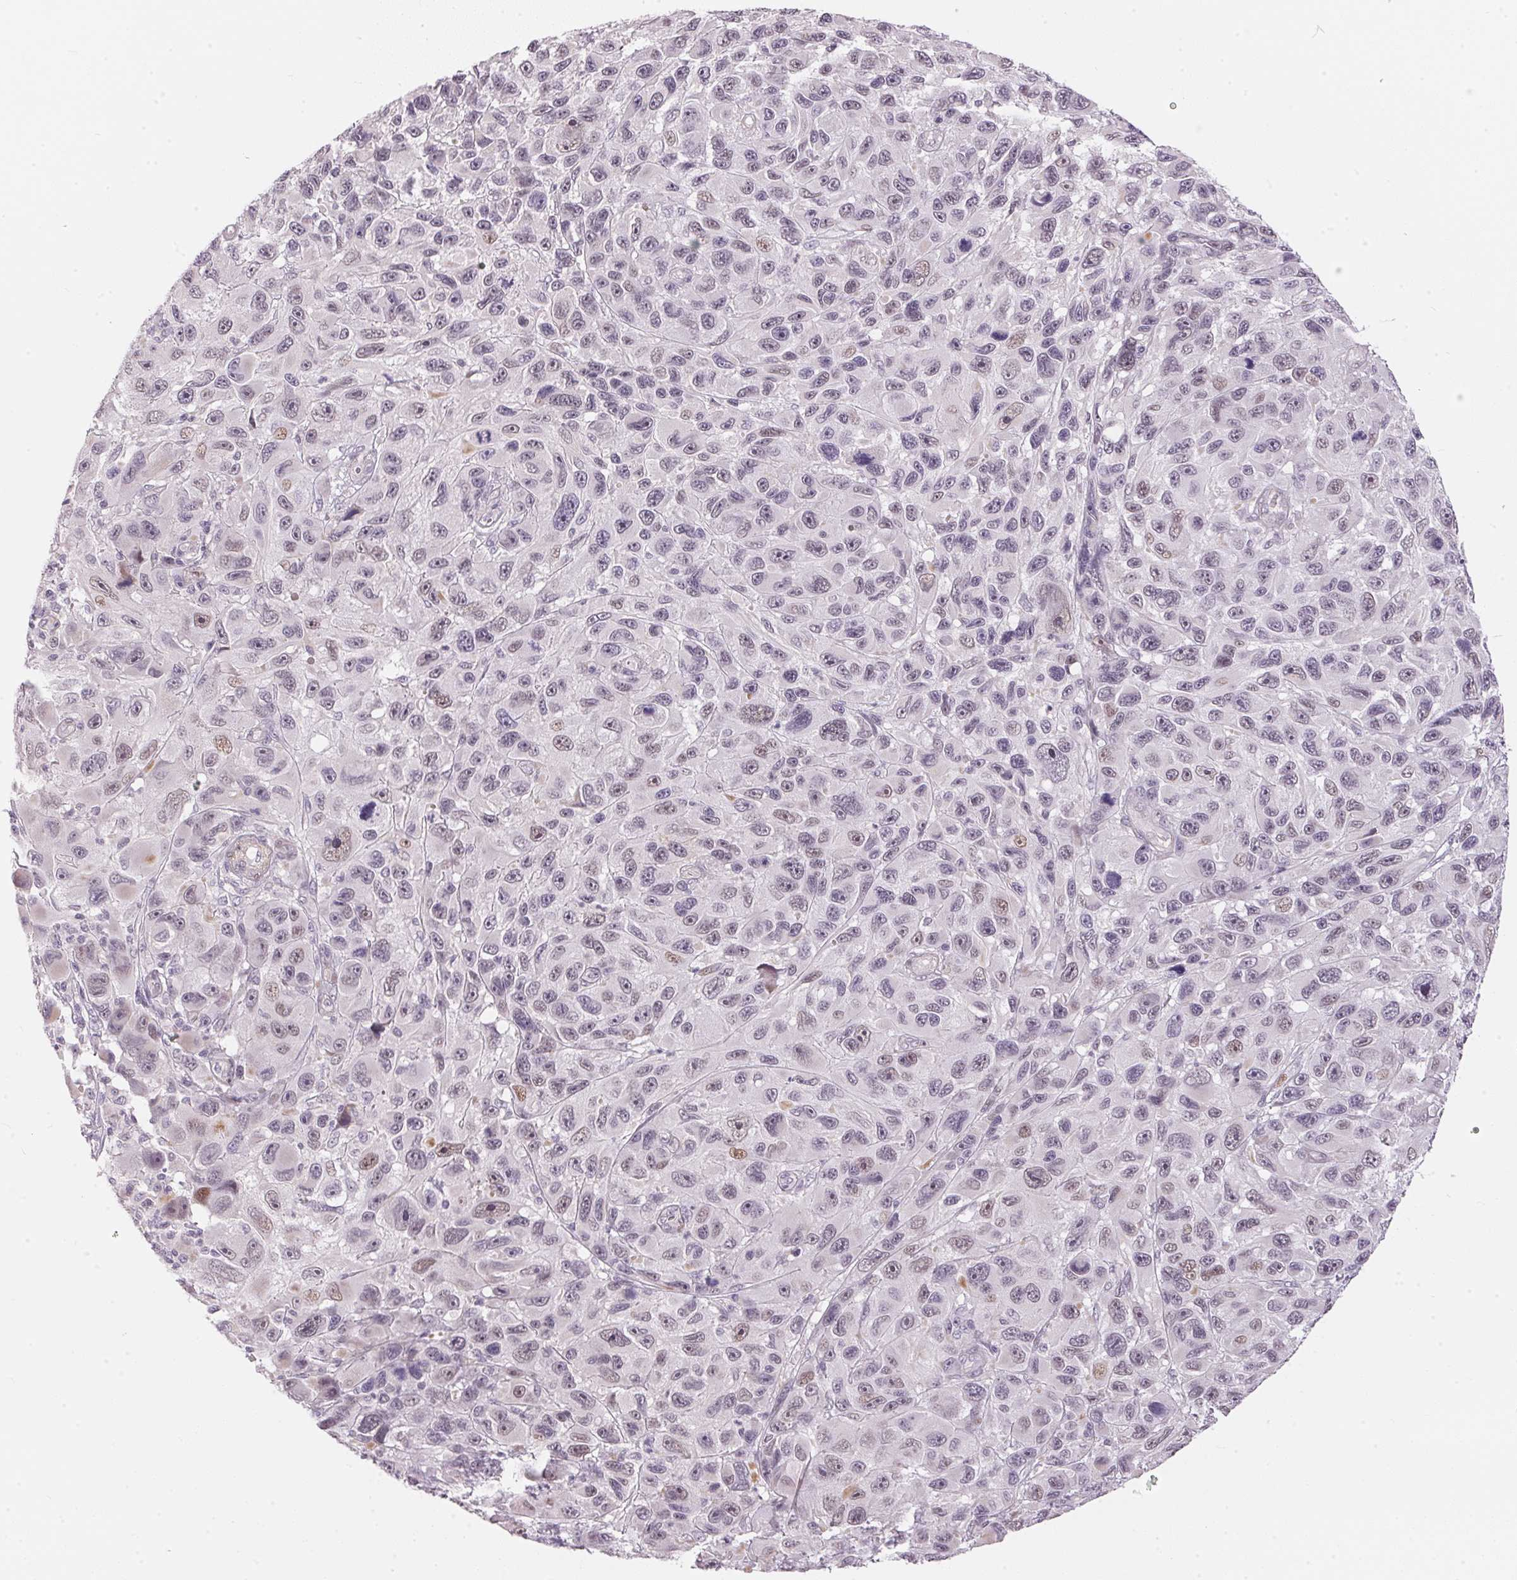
{"staining": {"intensity": "weak", "quantity": "<25%", "location": "nuclear"}, "tissue": "melanoma", "cell_type": "Tumor cells", "image_type": "cancer", "snomed": [{"axis": "morphology", "description": "Malignant melanoma, NOS"}, {"axis": "topography", "description": "Skin"}], "caption": "Protein analysis of melanoma shows no significant expression in tumor cells. (DAB (3,3'-diaminobenzidine) IHC with hematoxylin counter stain).", "gene": "GDAP1L1", "patient": {"sex": "male", "age": 53}}